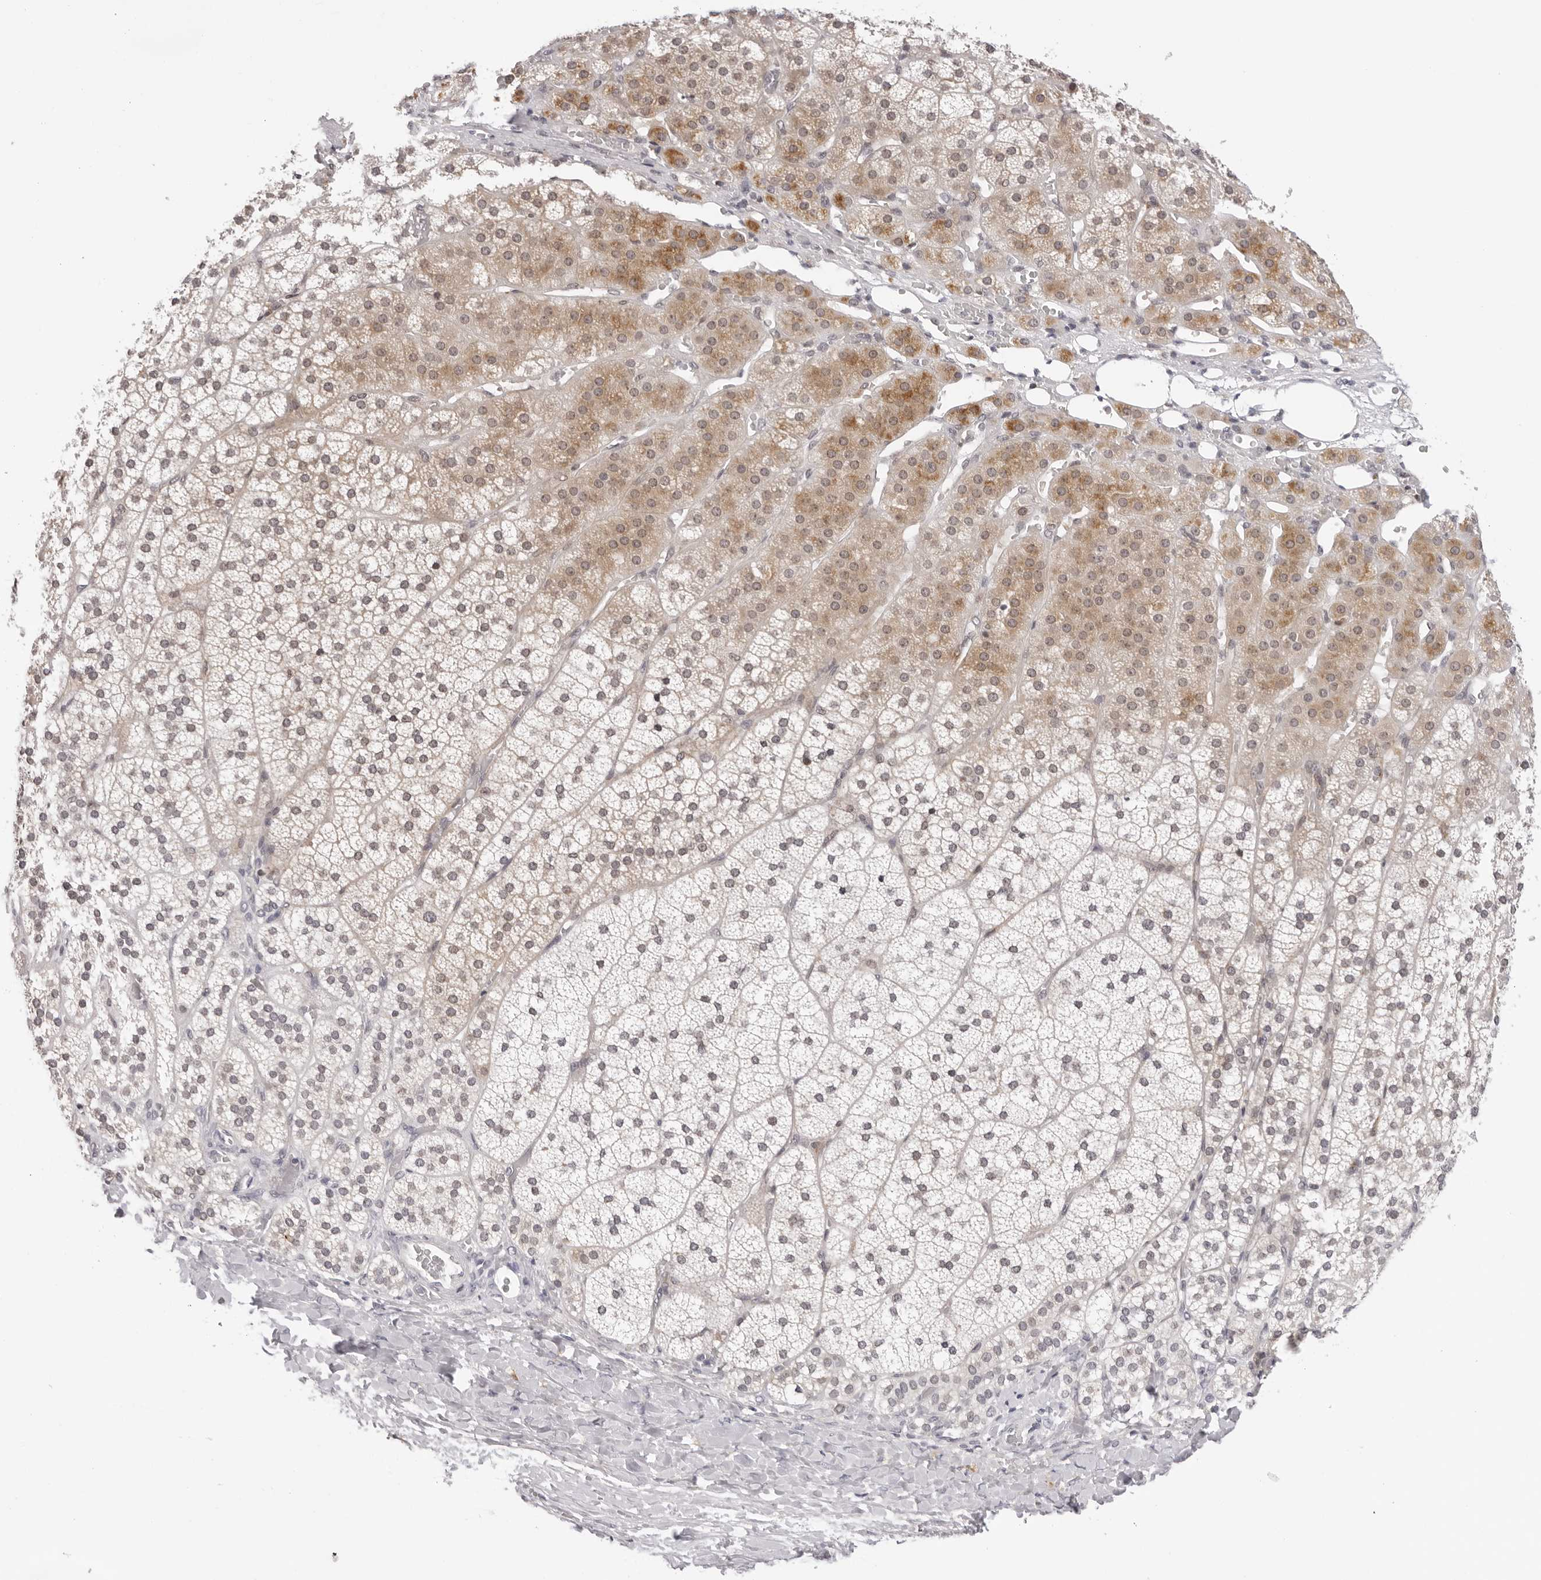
{"staining": {"intensity": "moderate", "quantity": "25%-75%", "location": "cytoplasmic/membranous"}, "tissue": "adrenal gland", "cell_type": "Glandular cells", "image_type": "normal", "snomed": [{"axis": "morphology", "description": "Normal tissue, NOS"}, {"axis": "topography", "description": "Adrenal gland"}], "caption": "This photomicrograph exhibits benign adrenal gland stained with IHC to label a protein in brown. The cytoplasmic/membranous of glandular cells show moderate positivity for the protein. Nuclei are counter-stained blue.", "gene": "IL17RA", "patient": {"sex": "female", "age": 44}}